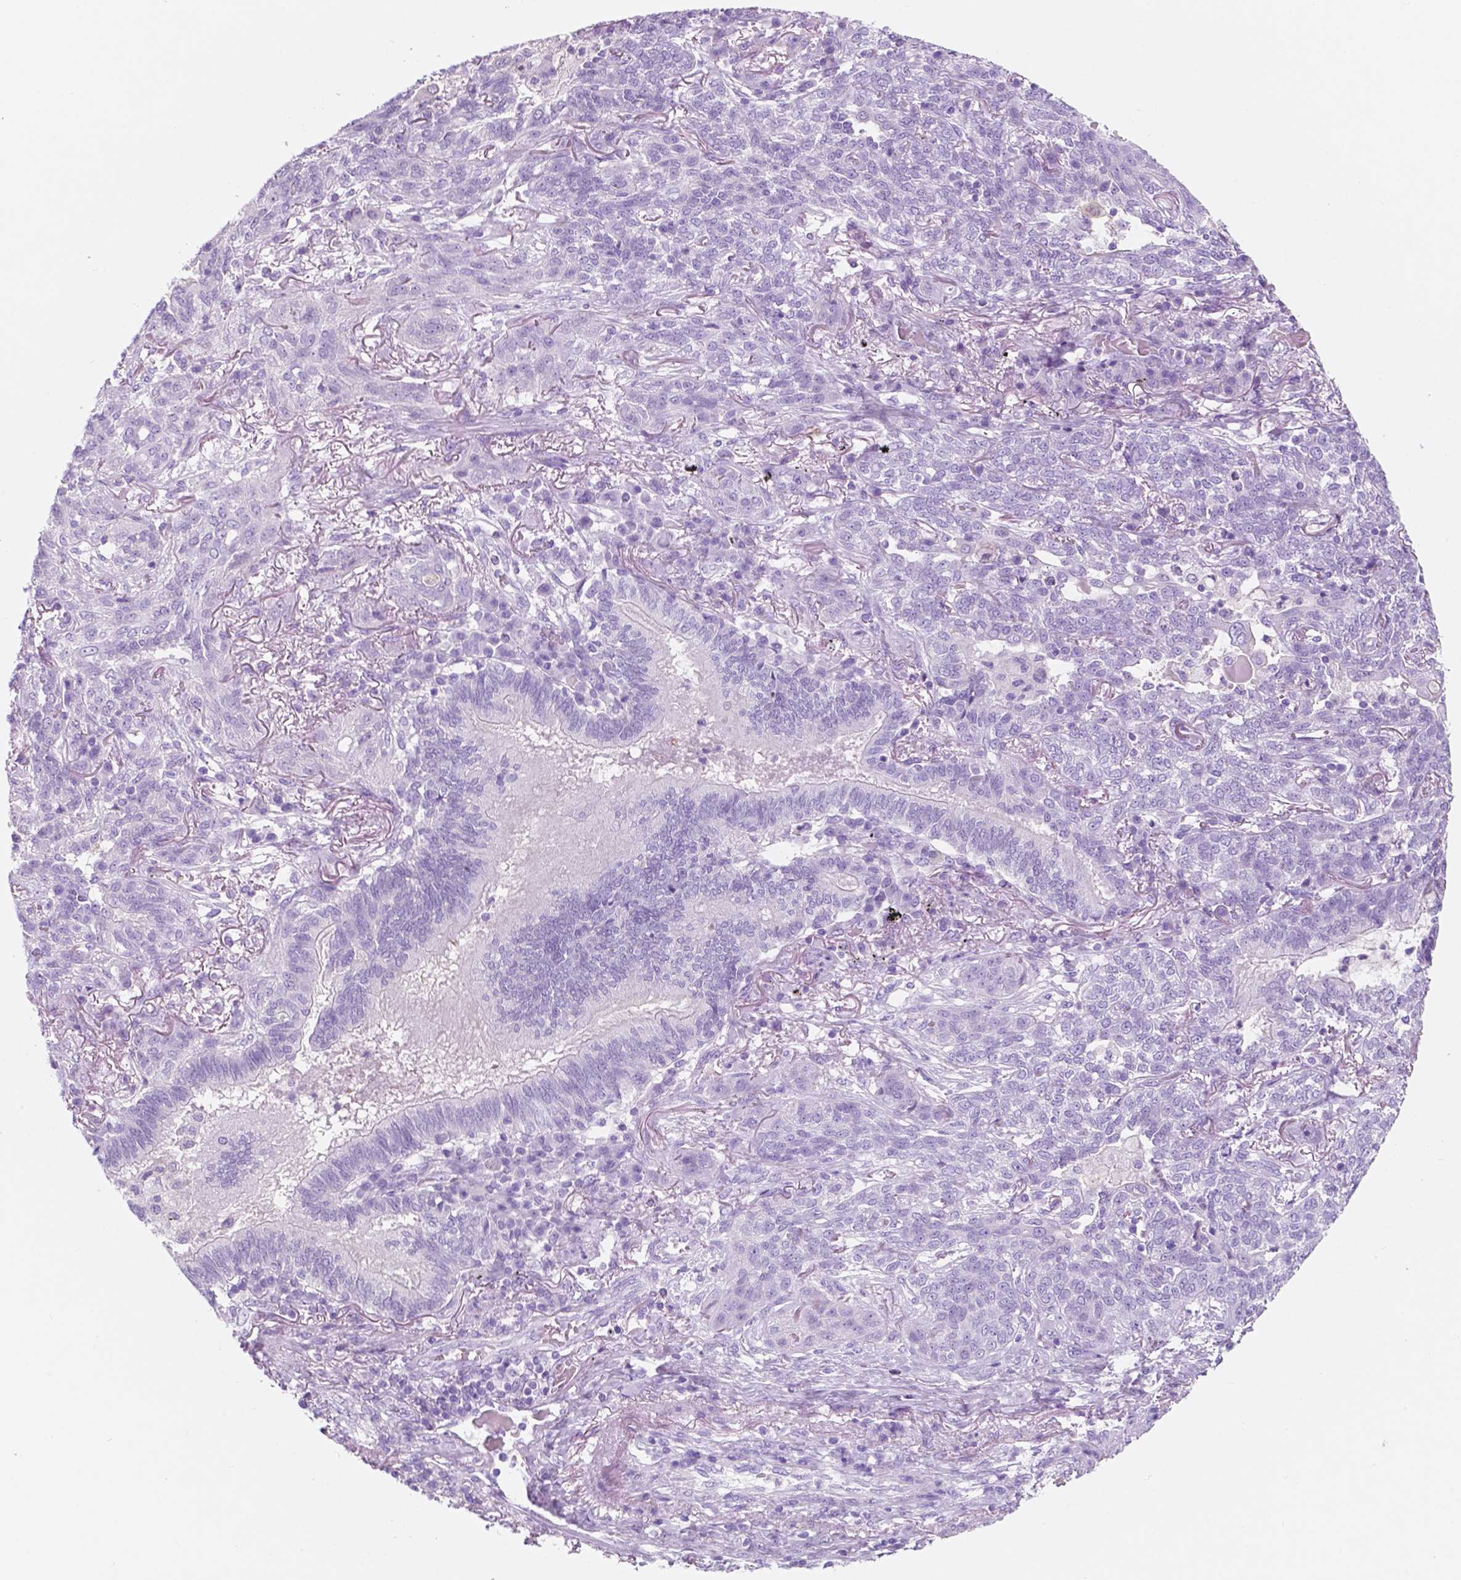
{"staining": {"intensity": "negative", "quantity": "none", "location": "none"}, "tissue": "lung cancer", "cell_type": "Tumor cells", "image_type": "cancer", "snomed": [{"axis": "morphology", "description": "Squamous cell carcinoma, NOS"}, {"axis": "topography", "description": "Lung"}], "caption": "This micrograph is of lung cancer stained with immunohistochemistry (IHC) to label a protein in brown with the nuclei are counter-stained blue. There is no expression in tumor cells.", "gene": "CUZD1", "patient": {"sex": "female", "age": 70}}